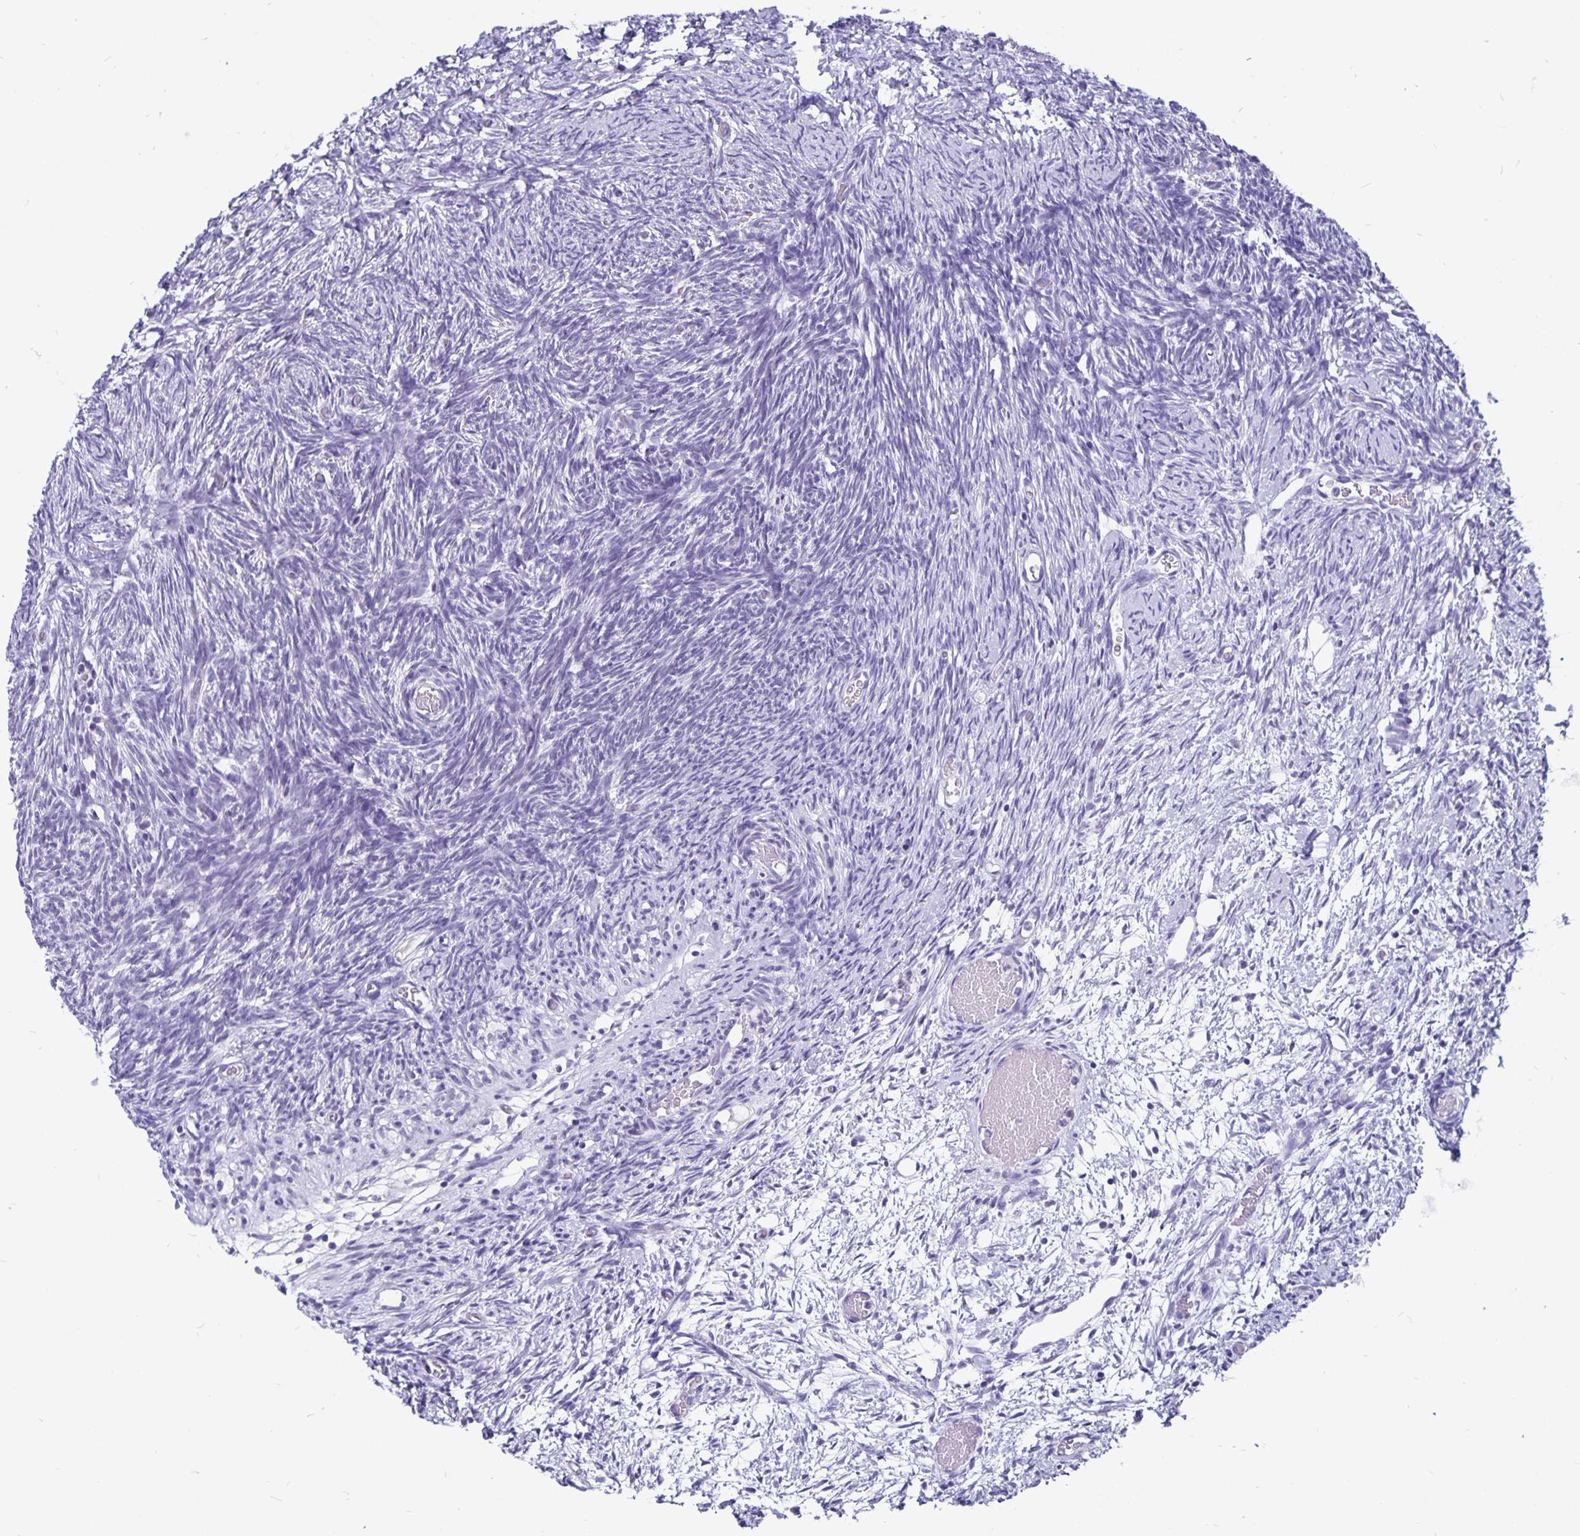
{"staining": {"intensity": "moderate", "quantity": ">75%", "location": "cytoplasmic/membranous"}, "tissue": "ovary", "cell_type": "Follicle cells", "image_type": "normal", "snomed": [{"axis": "morphology", "description": "Normal tissue, NOS"}, {"axis": "topography", "description": "Ovary"}], "caption": "Protein analysis of unremarkable ovary demonstrates moderate cytoplasmic/membranous positivity in approximately >75% of follicle cells.", "gene": "ODF3B", "patient": {"sex": "female", "age": 39}}